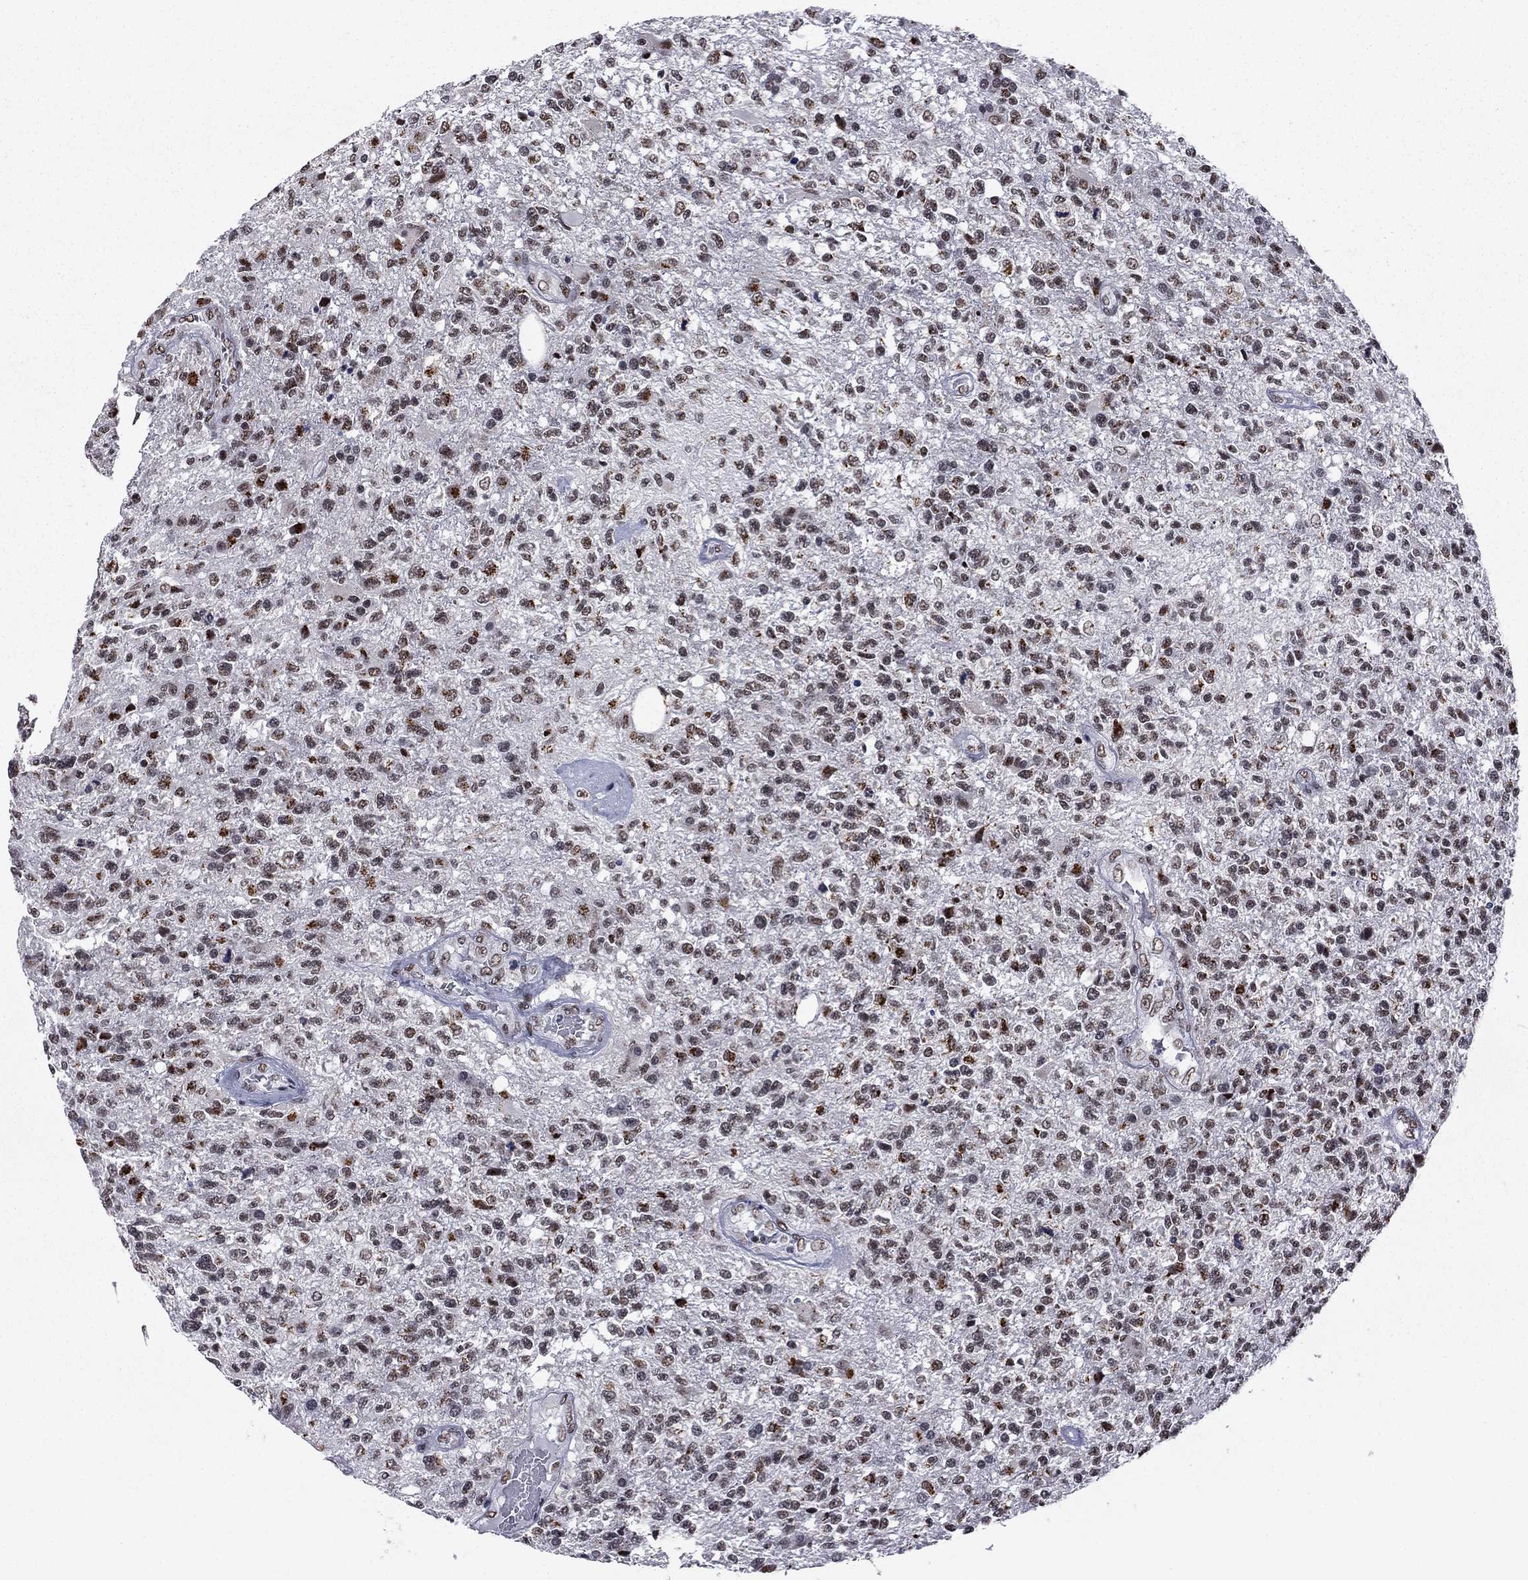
{"staining": {"intensity": "moderate", "quantity": "25%-75%", "location": "nuclear"}, "tissue": "glioma", "cell_type": "Tumor cells", "image_type": "cancer", "snomed": [{"axis": "morphology", "description": "Glioma, malignant, High grade"}, {"axis": "topography", "description": "Brain"}], "caption": "Glioma stained with DAB (3,3'-diaminobenzidine) immunohistochemistry displays medium levels of moderate nuclear expression in about 25%-75% of tumor cells. (DAB (3,3'-diaminobenzidine) = brown stain, brightfield microscopy at high magnification).", "gene": "ETV5", "patient": {"sex": "male", "age": 56}}